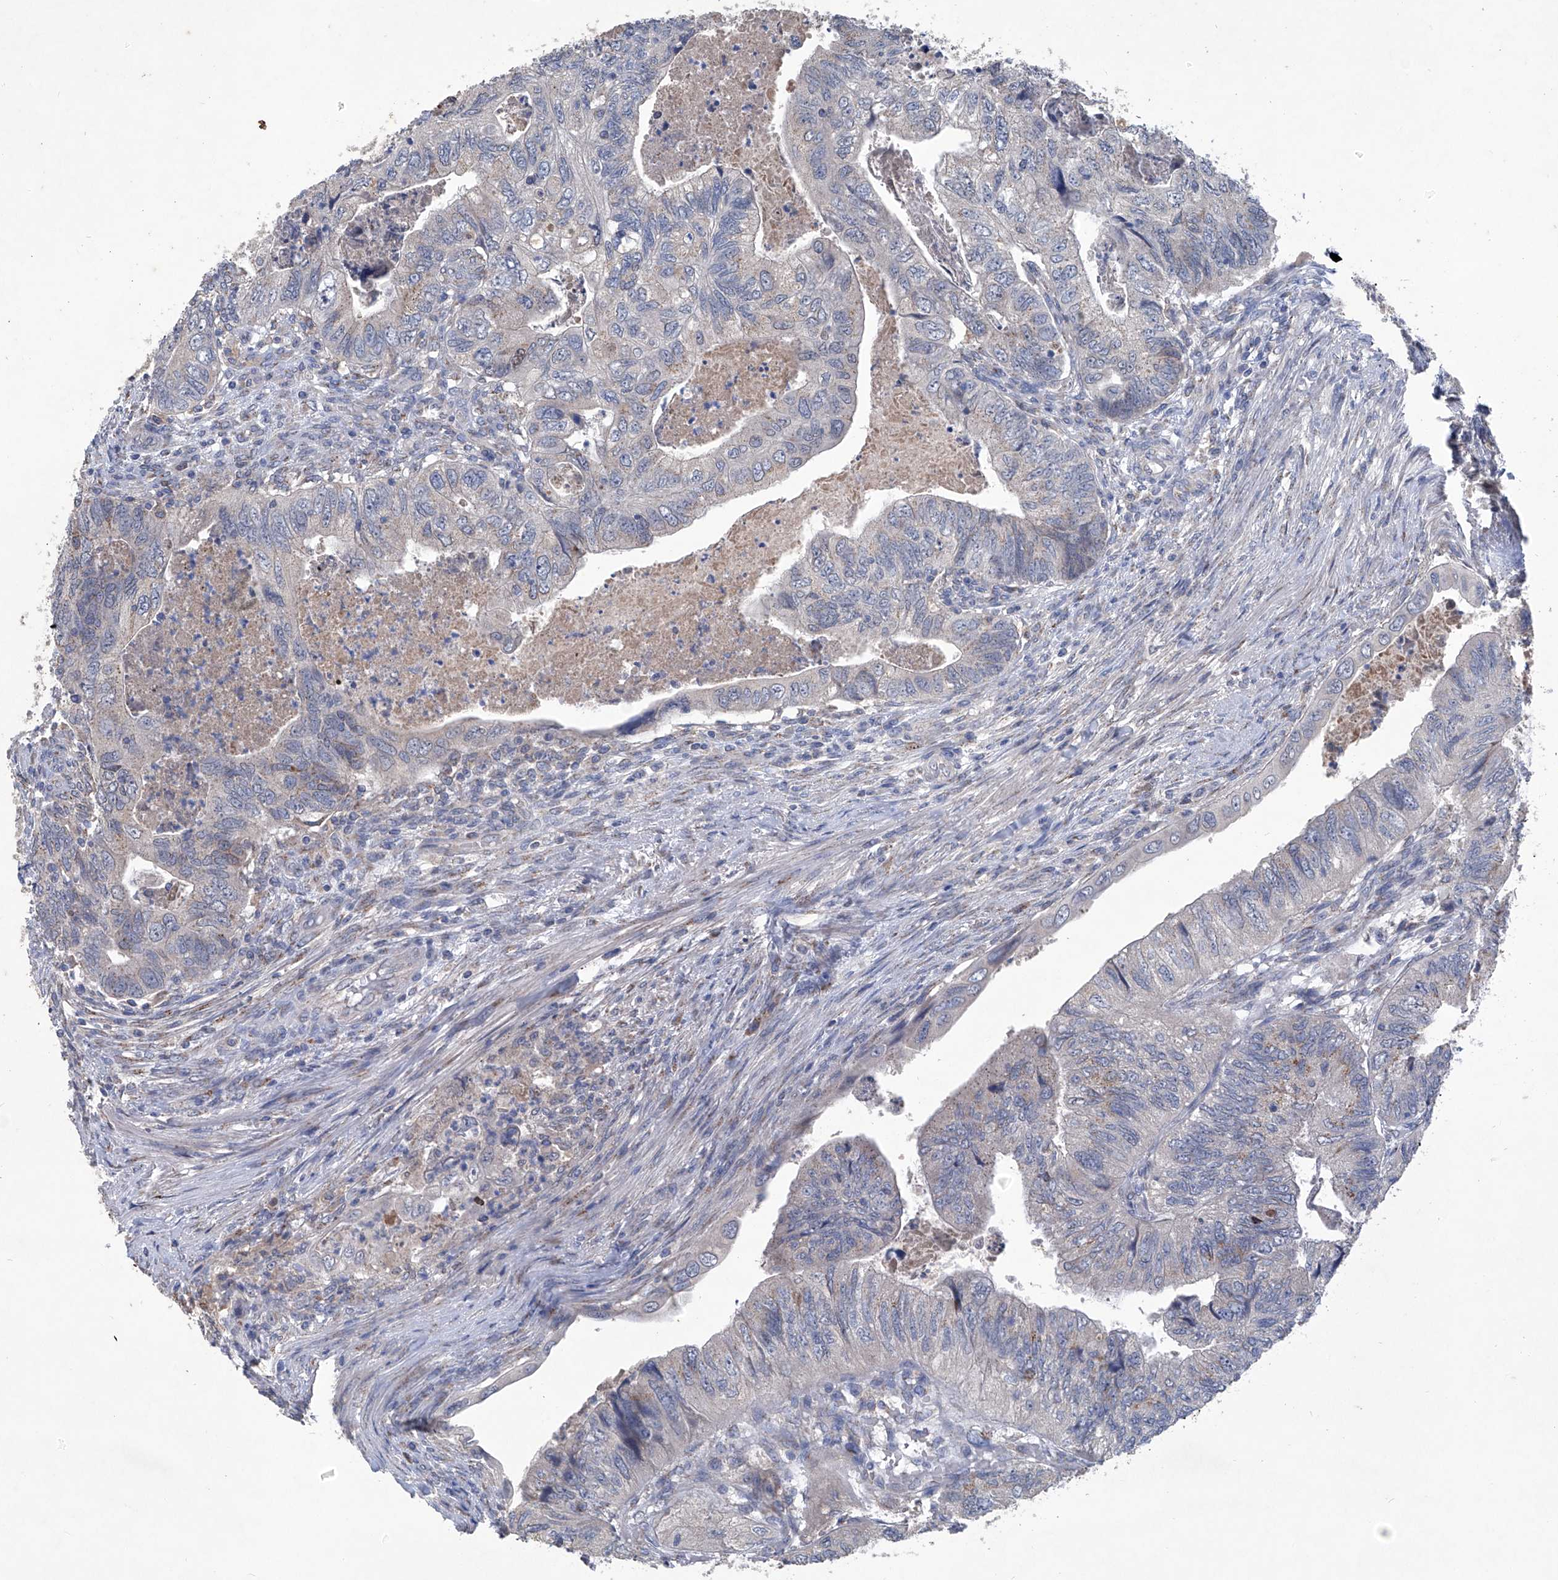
{"staining": {"intensity": "negative", "quantity": "none", "location": "none"}, "tissue": "colorectal cancer", "cell_type": "Tumor cells", "image_type": "cancer", "snomed": [{"axis": "morphology", "description": "Adenocarcinoma, NOS"}, {"axis": "topography", "description": "Rectum"}], "caption": "A micrograph of adenocarcinoma (colorectal) stained for a protein reveals no brown staining in tumor cells. (DAB immunohistochemistry (IHC) with hematoxylin counter stain).", "gene": "PCSK5", "patient": {"sex": "male", "age": 63}}